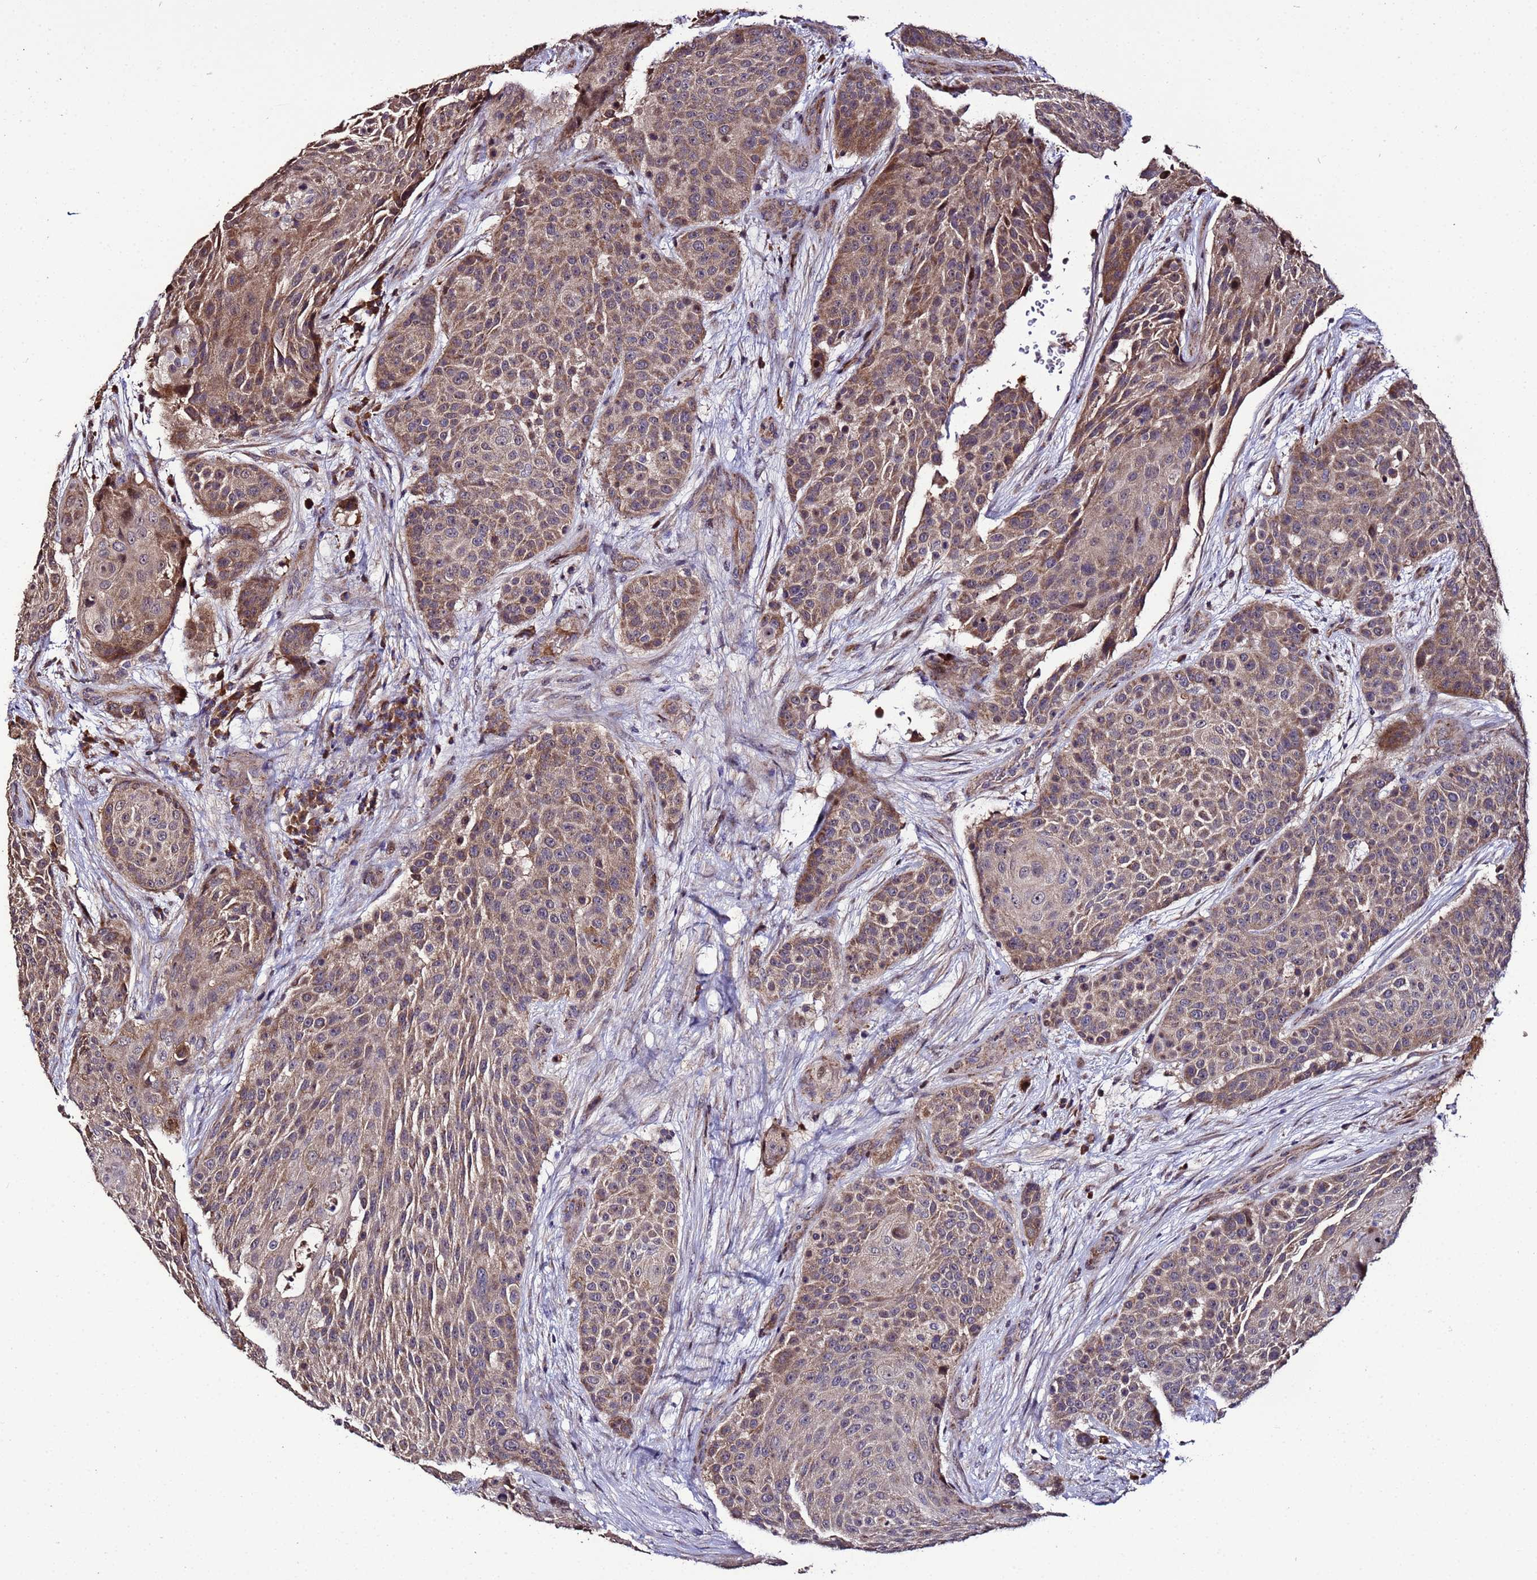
{"staining": {"intensity": "moderate", "quantity": ">75%", "location": "cytoplasmic/membranous"}, "tissue": "urothelial cancer", "cell_type": "Tumor cells", "image_type": "cancer", "snomed": [{"axis": "morphology", "description": "Urothelial carcinoma, High grade"}, {"axis": "topography", "description": "Urinary bladder"}], "caption": "Immunohistochemical staining of human urothelial cancer reveals medium levels of moderate cytoplasmic/membranous protein staining in about >75% of tumor cells.", "gene": "WNK4", "patient": {"sex": "female", "age": 63}}